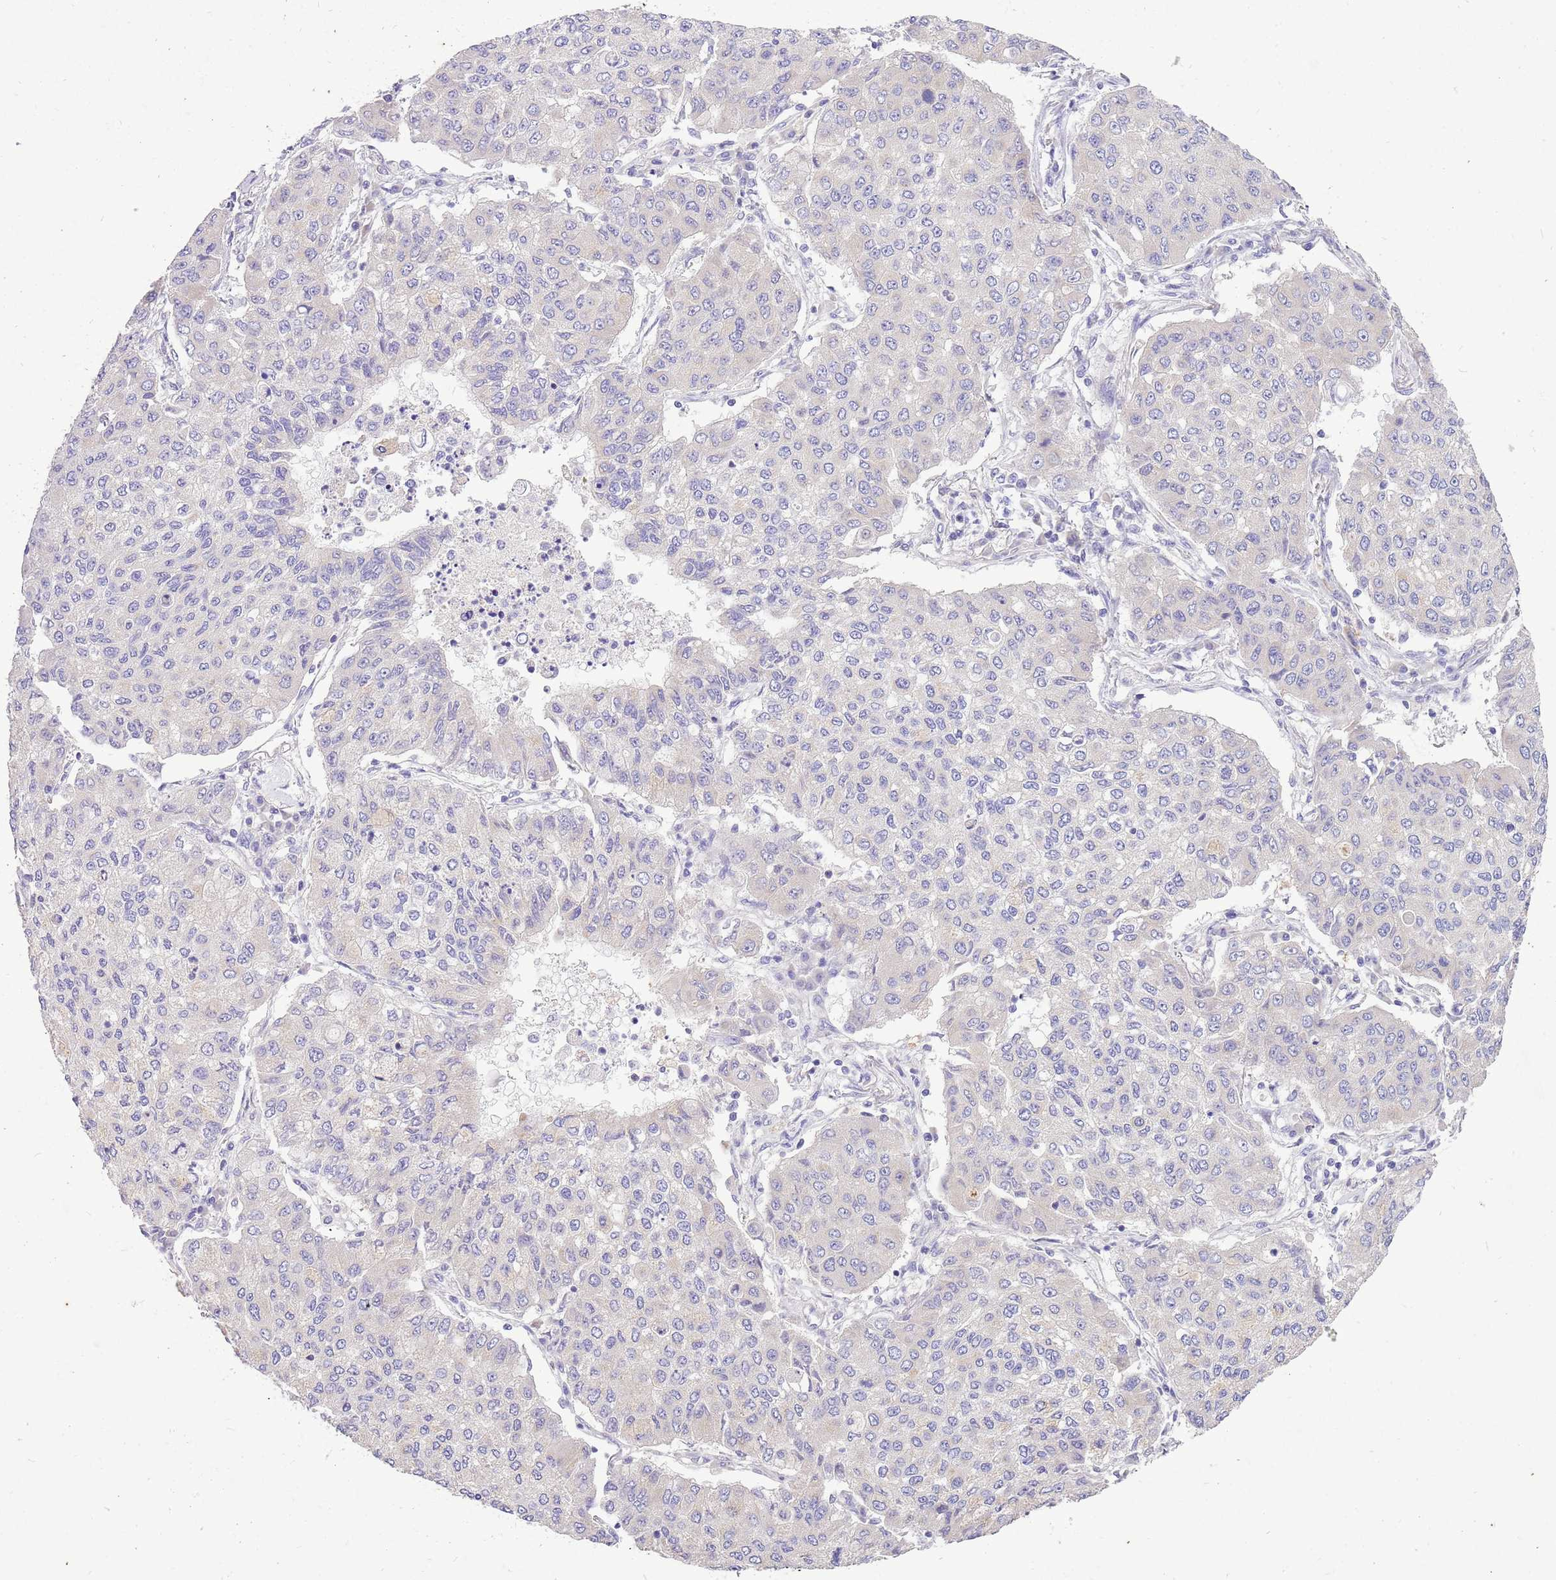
{"staining": {"intensity": "negative", "quantity": "none", "location": "none"}, "tissue": "lung cancer", "cell_type": "Tumor cells", "image_type": "cancer", "snomed": [{"axis": "morphology", "description": "Squamous cell carcinoma, NOS"}, {"axis": "topography", "description": "Lung"}], "caption": "Micrograph shows no significant protein positivity in tumor cells of lung cancer. The staining is performed using DAB brown chromogen with nuclei counter-stained in using hematoxylin.", "gene": "GLCE", "patient": {"sex": "male", "age": 74}}